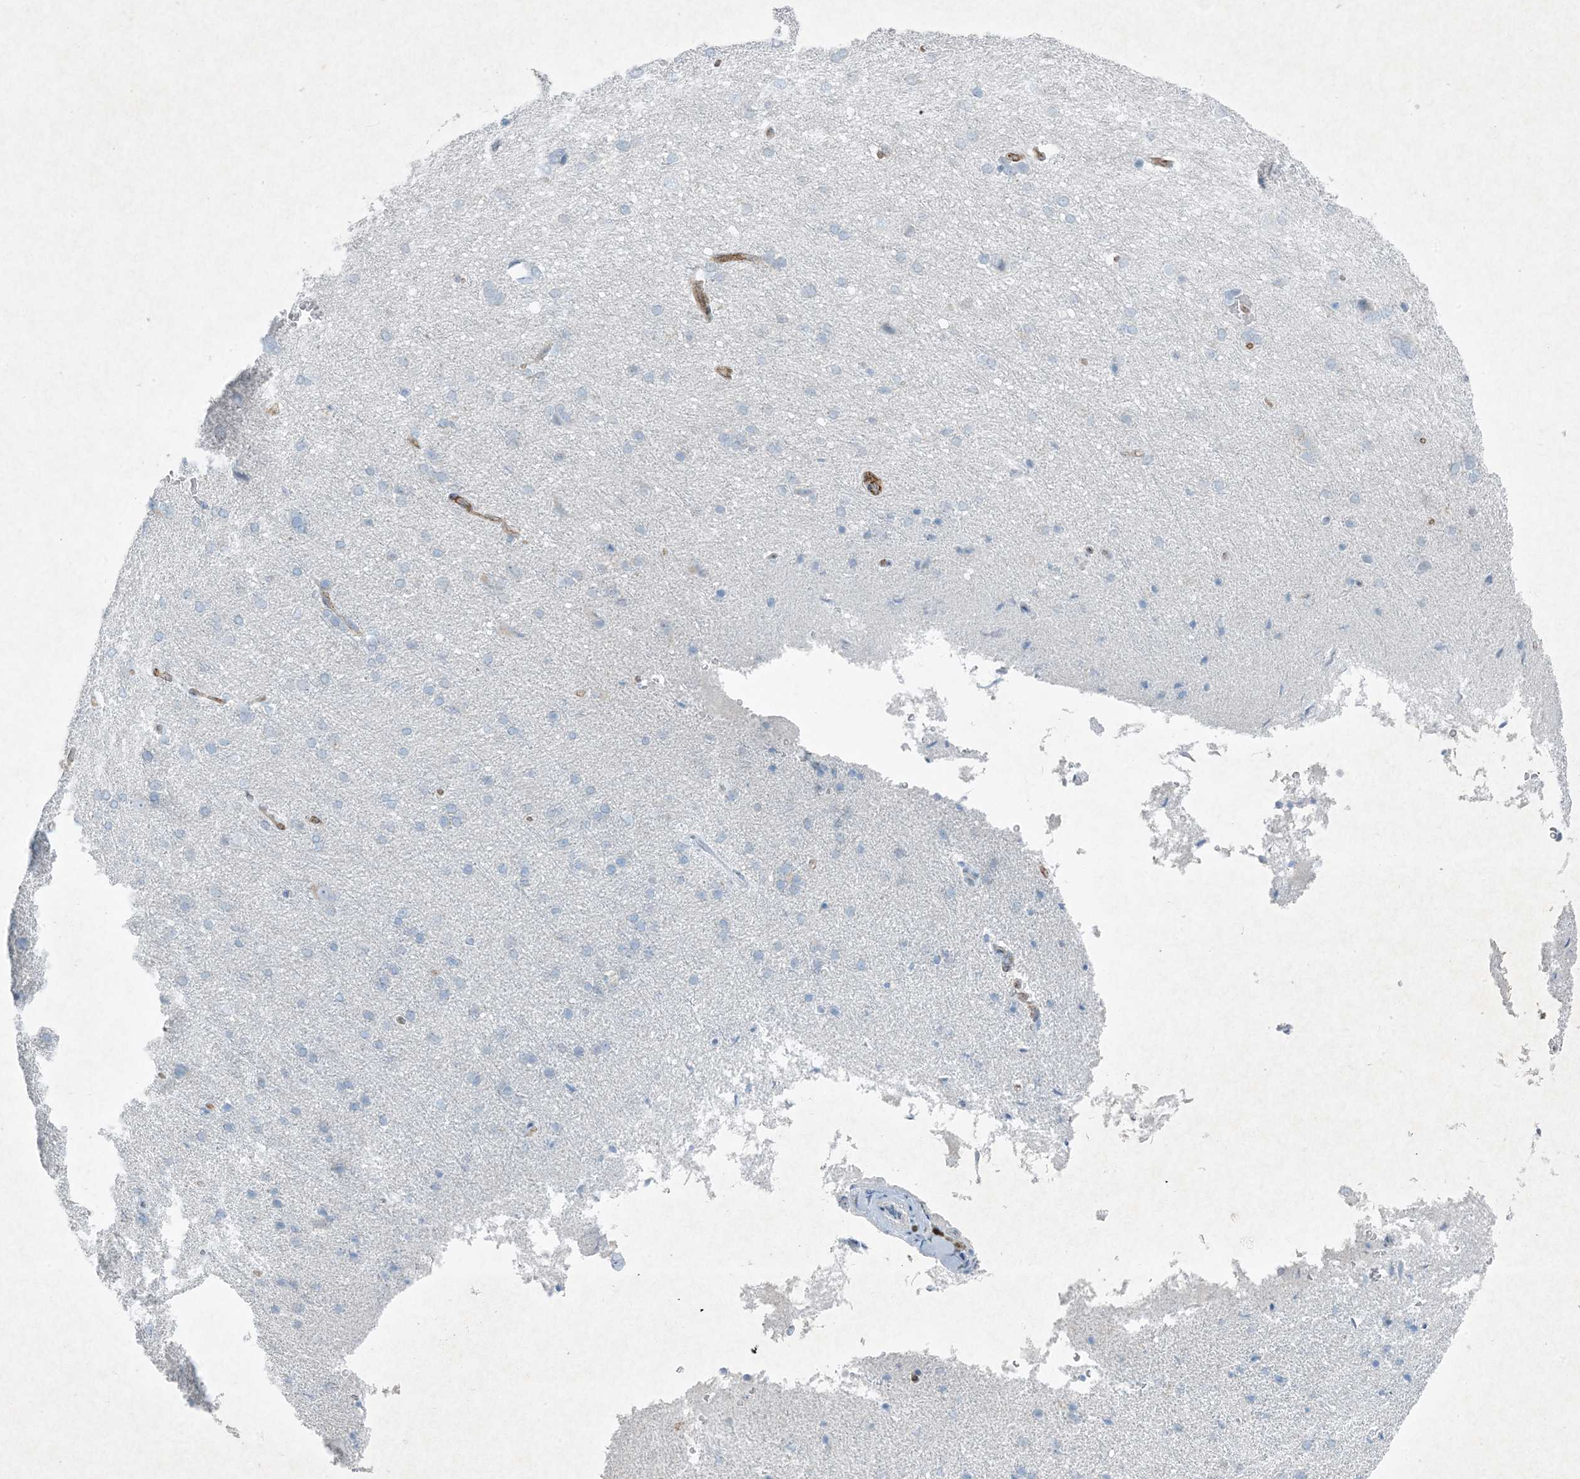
{"staining": {"intensity": "moderate", "quantity": "25%-75%", "location": "cytoplasmic/membranous"}, "tissue": "cerebral cortex", "cell_type": "Endothelial cells", "image_type": "normal", "snomed": [{"axis": "morphology", "description": "Normal tissue, NOS"}, {"axis": "topography", "description": "Cerebral cortex"}], "caption": "IHC staining of benign cerebral cortex, which demonstrates medium levels of moderate cytoplasmic/membranous expression in approximately 25%-75% of endothelial cells indicating moderate cytoplasmic/membranous protein staining. The staining was performed using DAB (3,3'-diaminobenzidine) (brown) for protein detection and nuclei were counterstained in hematoxylin (blue).", "gene": "PGM5", "patient": {"sex": "male", "age": 62}}